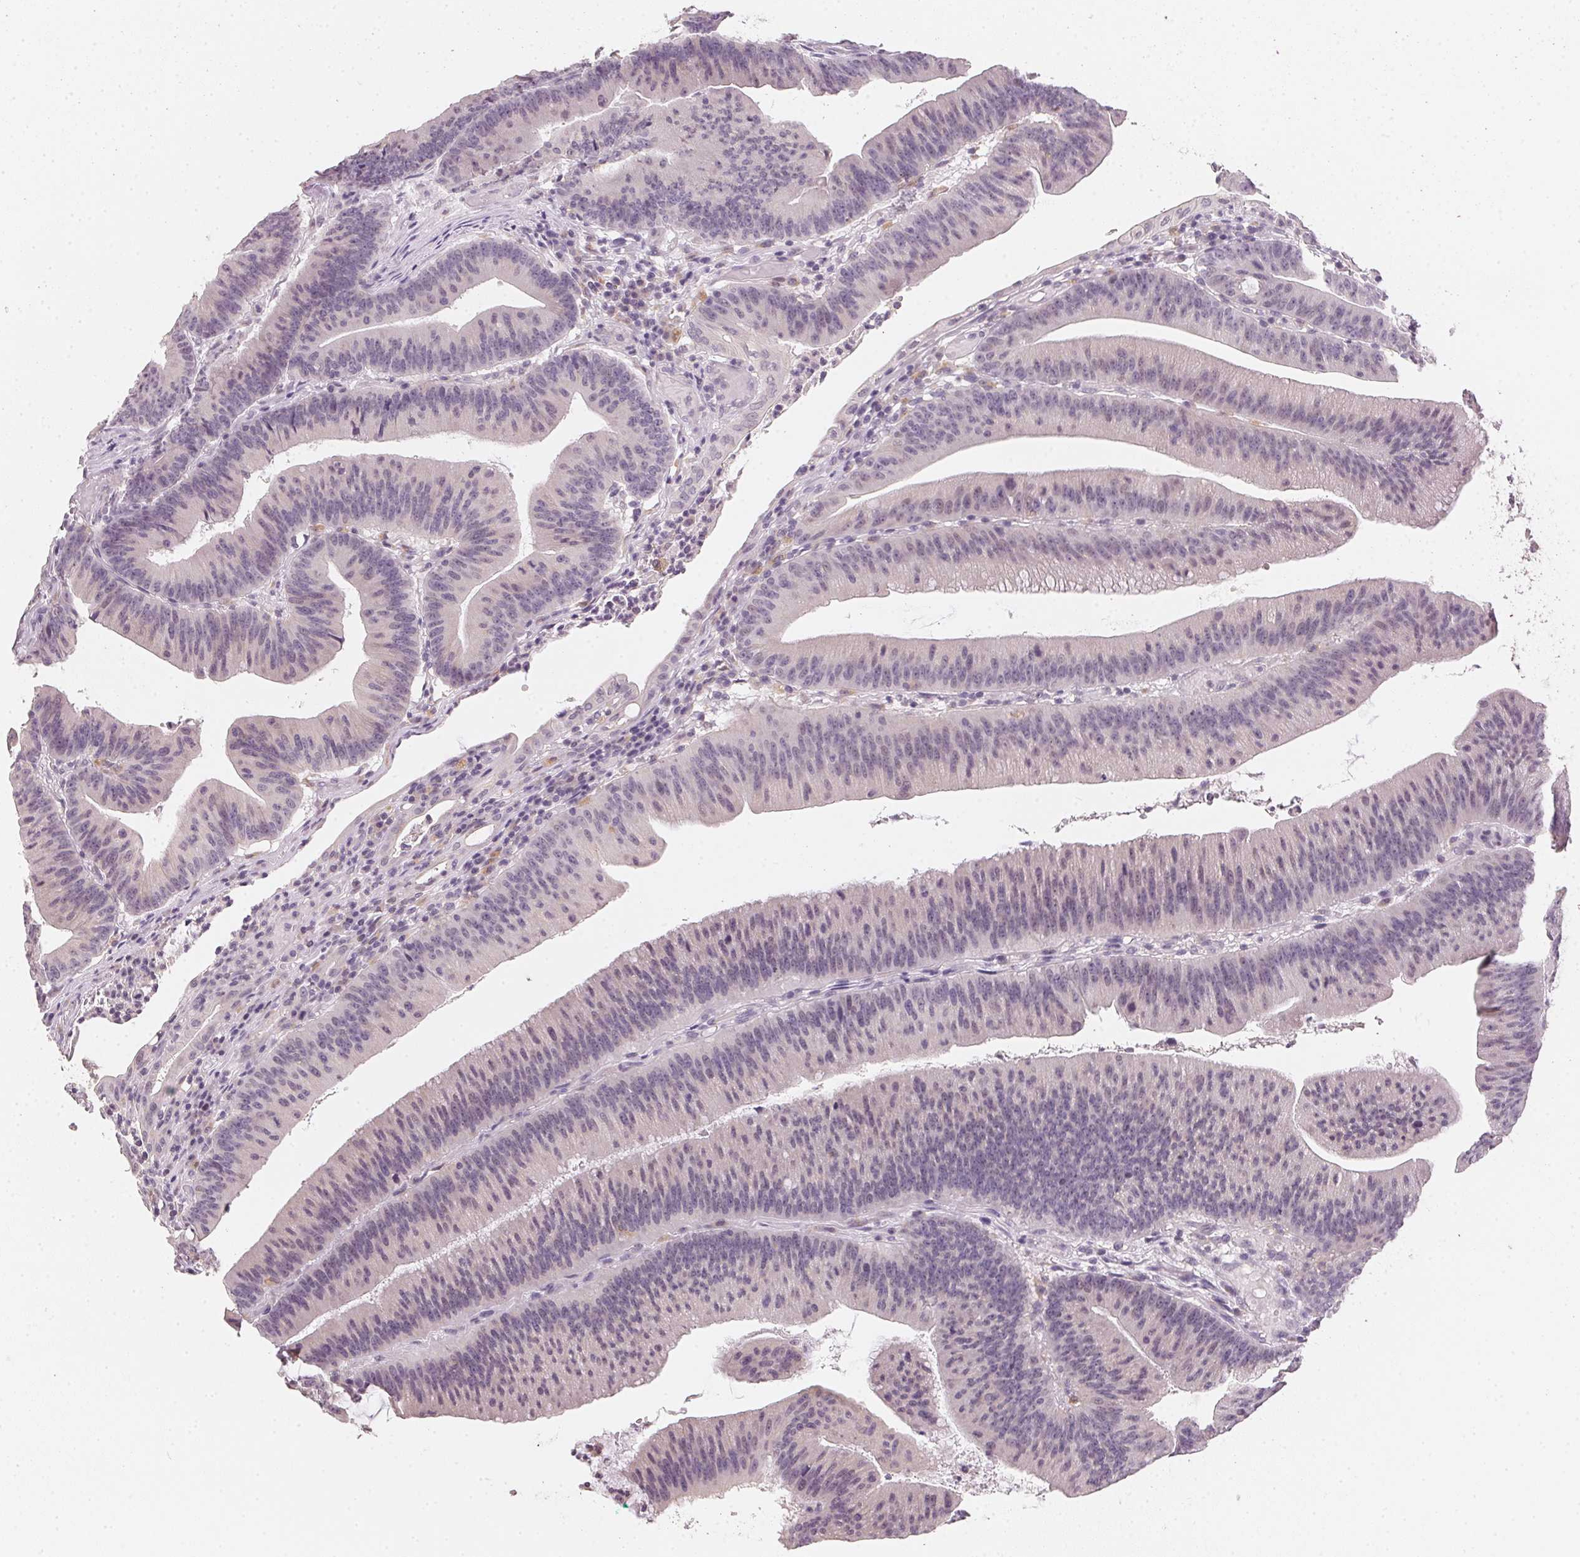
{"staining": {"intensity": "negative", "quantity": "none", "location": "none"}, "tissue": "colorectal cancer", "cell_type": "Tumor cells", "image_type": "cancer", "snomed": [{"axis": "morphology", "description": "Adenocarcinoma, NOS"}, {"axis": "topography", "description": "Colon"}], "caption": "Immunohistochemistry histopathology image of colorectal adenocarcinoma stained for a protein (brown), which reveals no staining in tumor cells. The staining was performed using DAB to visualize the protein expression in brown, while the nuclei were stained in blue with hematoxylin (Magnification: 20x).", "gene": "SLC6A18", "patient": {"sex": "female", "age": 78}}